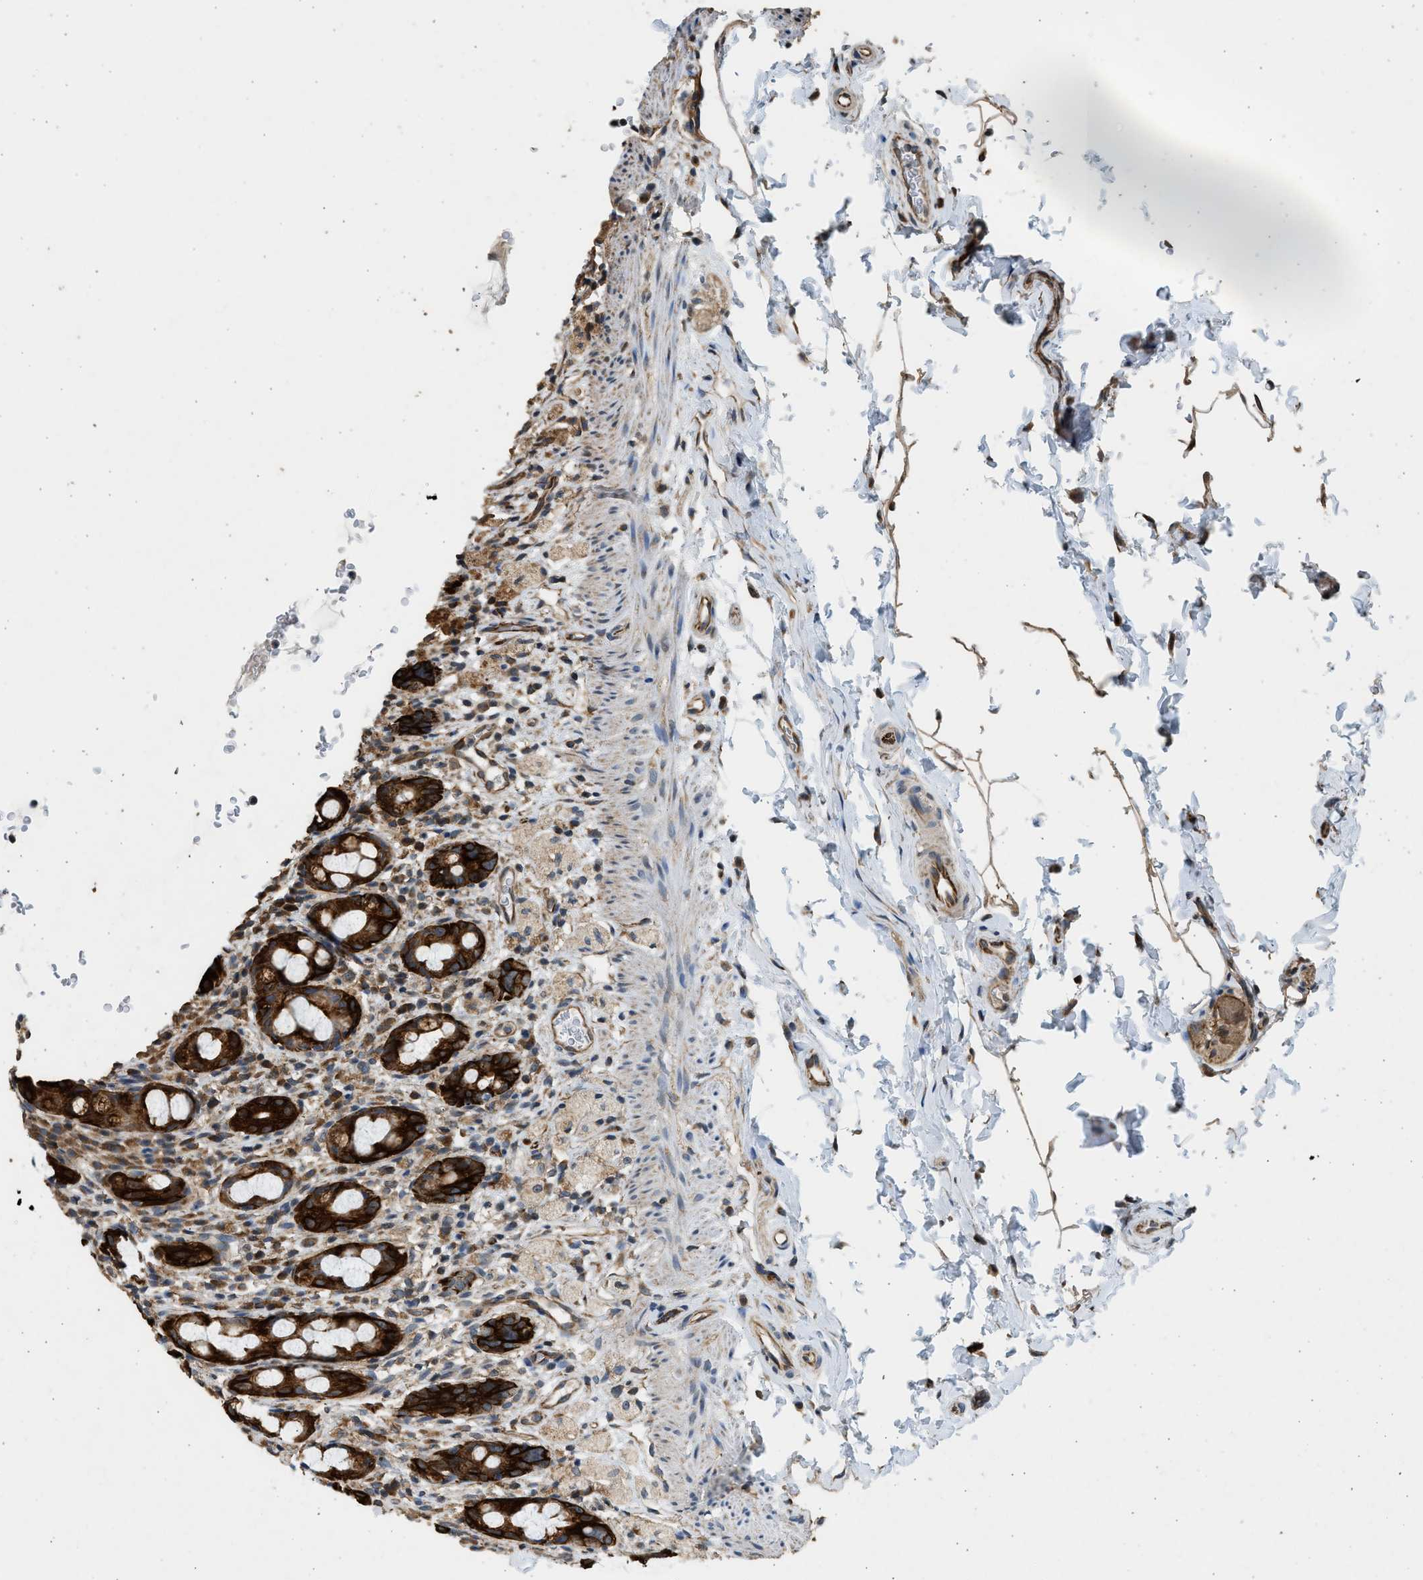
{"staining": {"intensity": "strong", "quantity": ">75%", "location": "cytoplasmic/membranous"}, "tissue": "rectum", "cell_type": "Glandular cells", "image_type": "normal", "snomed": [{"axis": "morphology", "description": "Normal tissue, NOS"}, {"axis": "topography", "description": "Rectum"}], "caption": "Protein expression analysis of unremarkable human rectum reveals strong cytoplasmic/membranous positivity in about >75% of glandular cells. The staining is performed using DAB brown chromogen to label protein expression. The nuclei are counter-stained blue using hematoxylin.", "gene": "PCLO", "patient": {"sex": "male", "age": 44}}